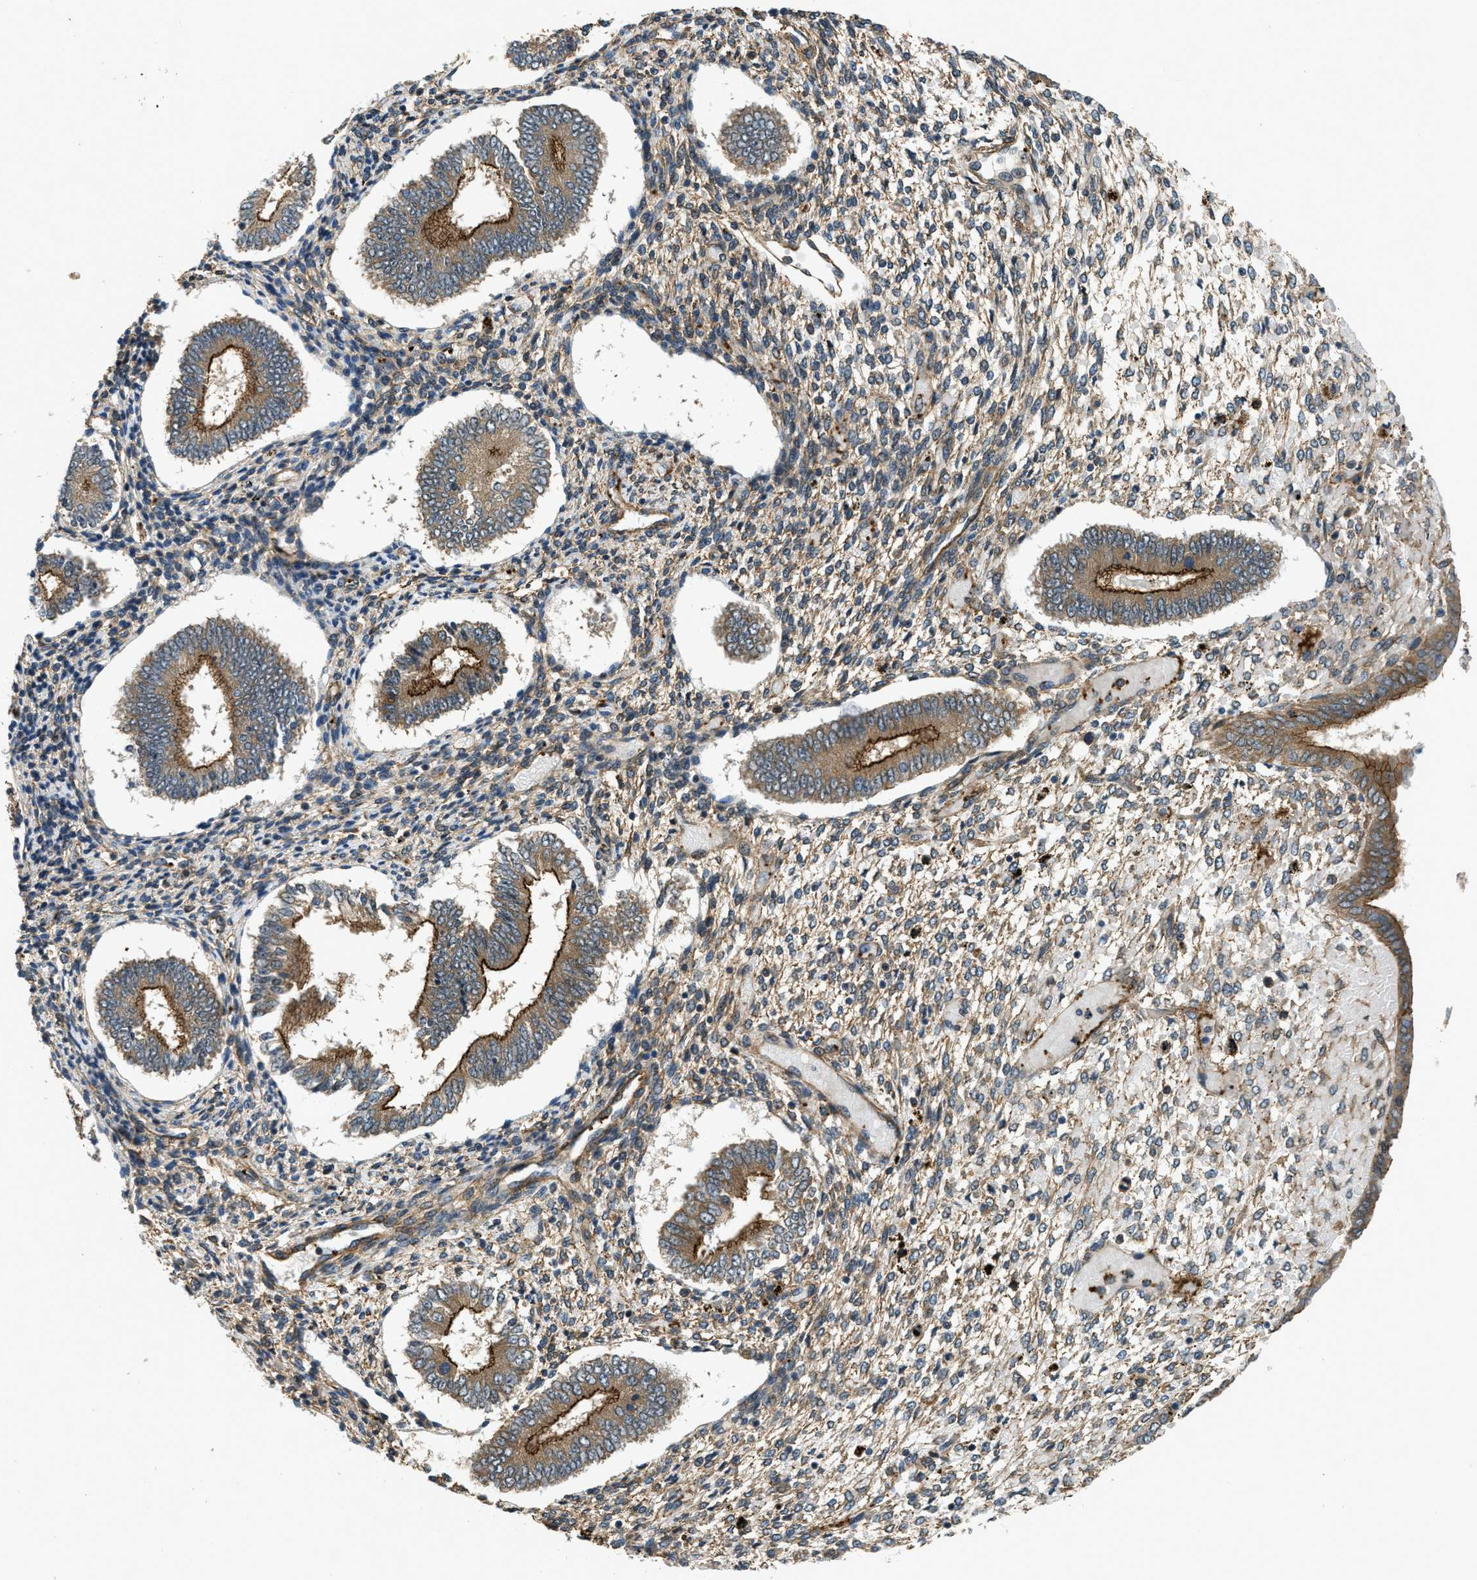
{"staining": {"intensity": "weak", "quantity": "25%-75%", "location": "cytoplasmic/membranous"}, "tissue": "endometrium", "cell_type": "Cells in endometrial stroma", "image_type": "normal", "snomed": [{"axis": "morphology", "description": "Normal tissue, NOS"}, {"axis": "topography", "description": "Endometrium"}], "caption": "Weak cytoplasmic/membranous positivity for a protein is appreciated in about 25%-75% of cells in endometrial stroma of normal endometrium using immunohistochemistry.", "gene": "CGN", "patient": {"sex": "female", "age": 42}}